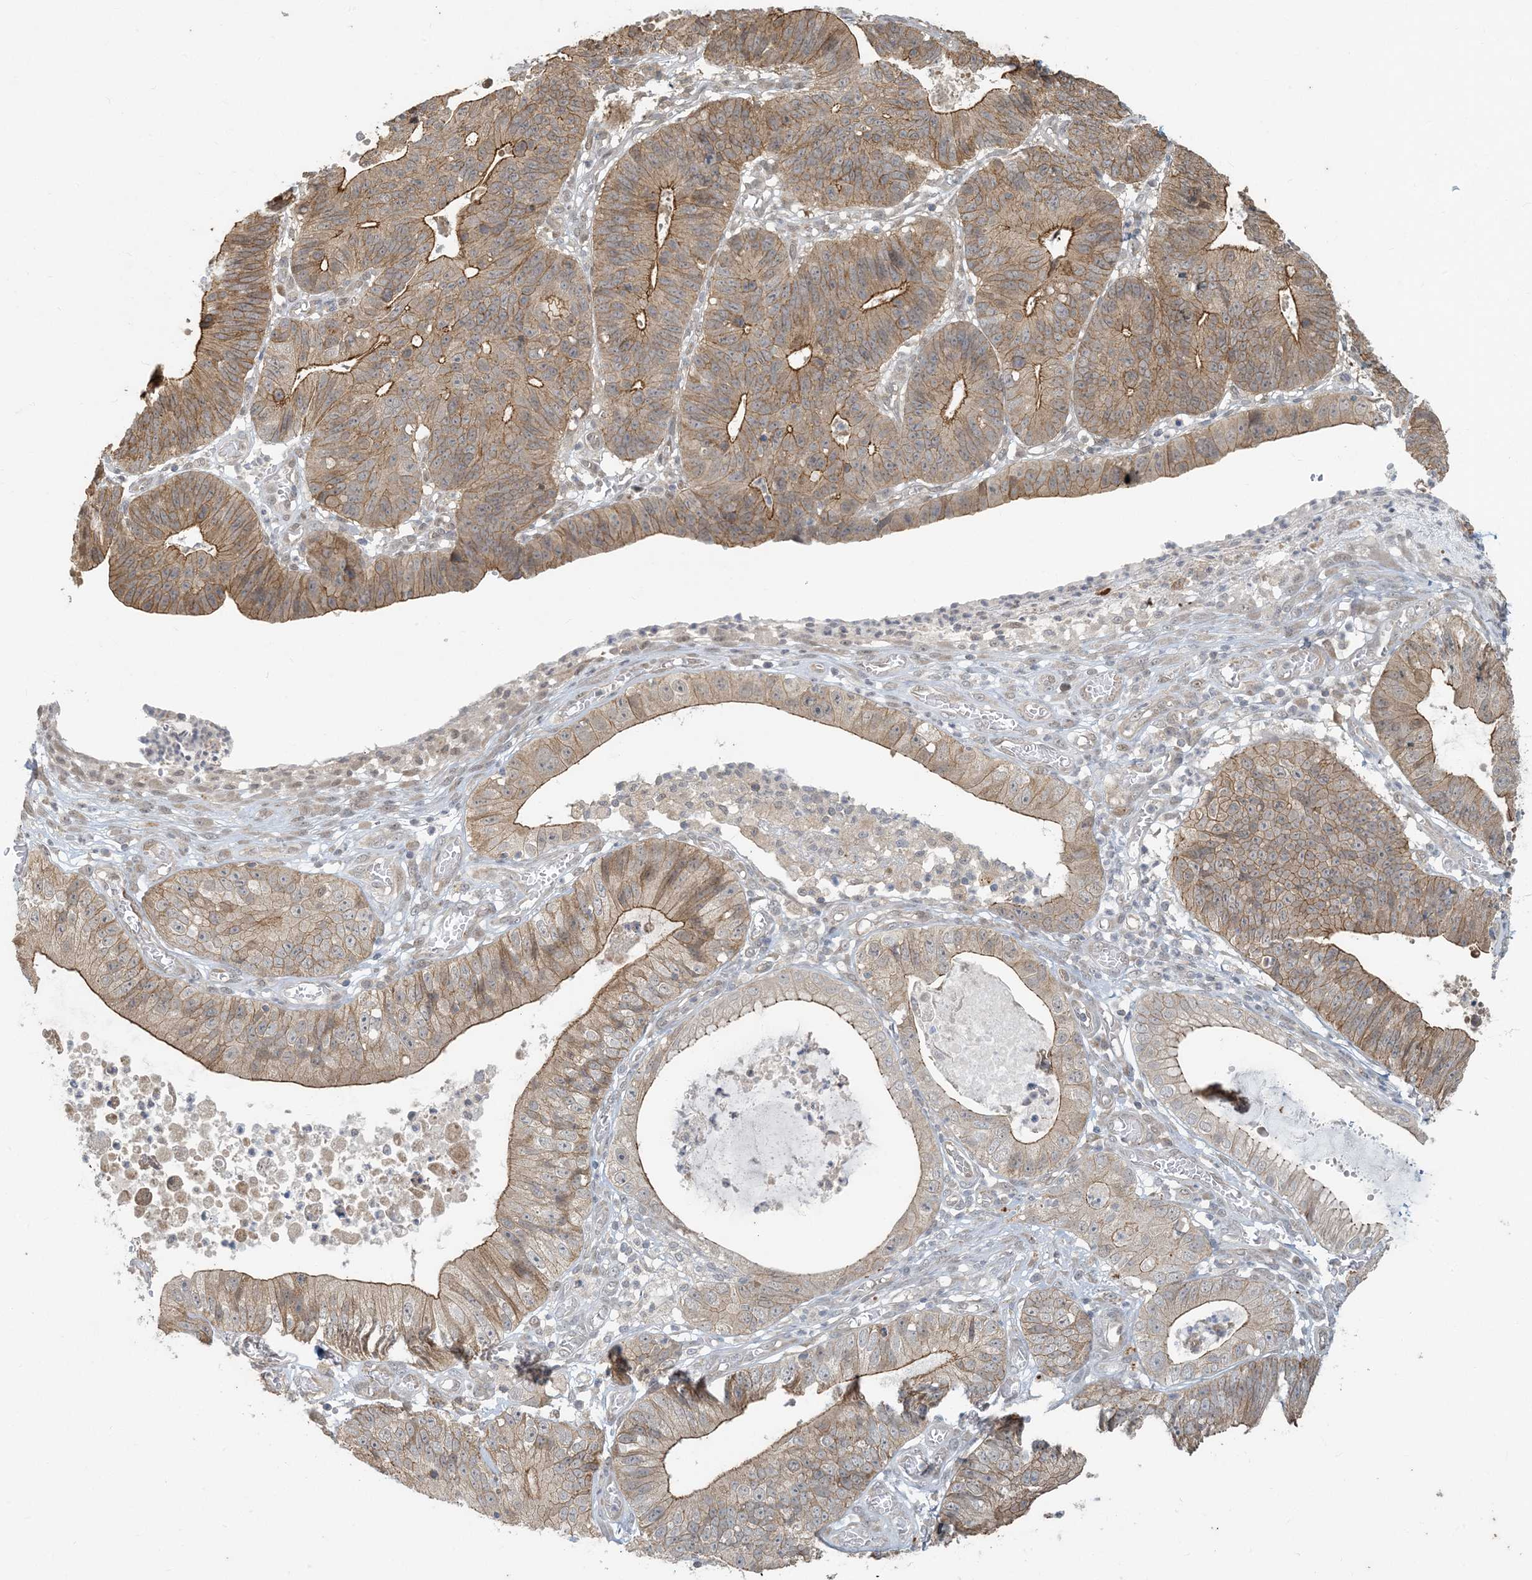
{"staining": {"intensity": "moderate", "quantity": ">75%", "location": "cytoplasmic/membranous"}, "tissue": "stomach cancer", "cell_type": "Tumor cells", "image_type": "cancer", "snomed": [{"axis": "morphology", "description": "Adenocarcinoma, NOS"}, {"axis": "topography", "description": "Stomach"}], "caption": "Adenocarcinoma (stomach) stained with a protein marker reveals moderate staining in tumor cells.", "gene": "BCORL1", "patient": {"sex": "male", "age": 59}}